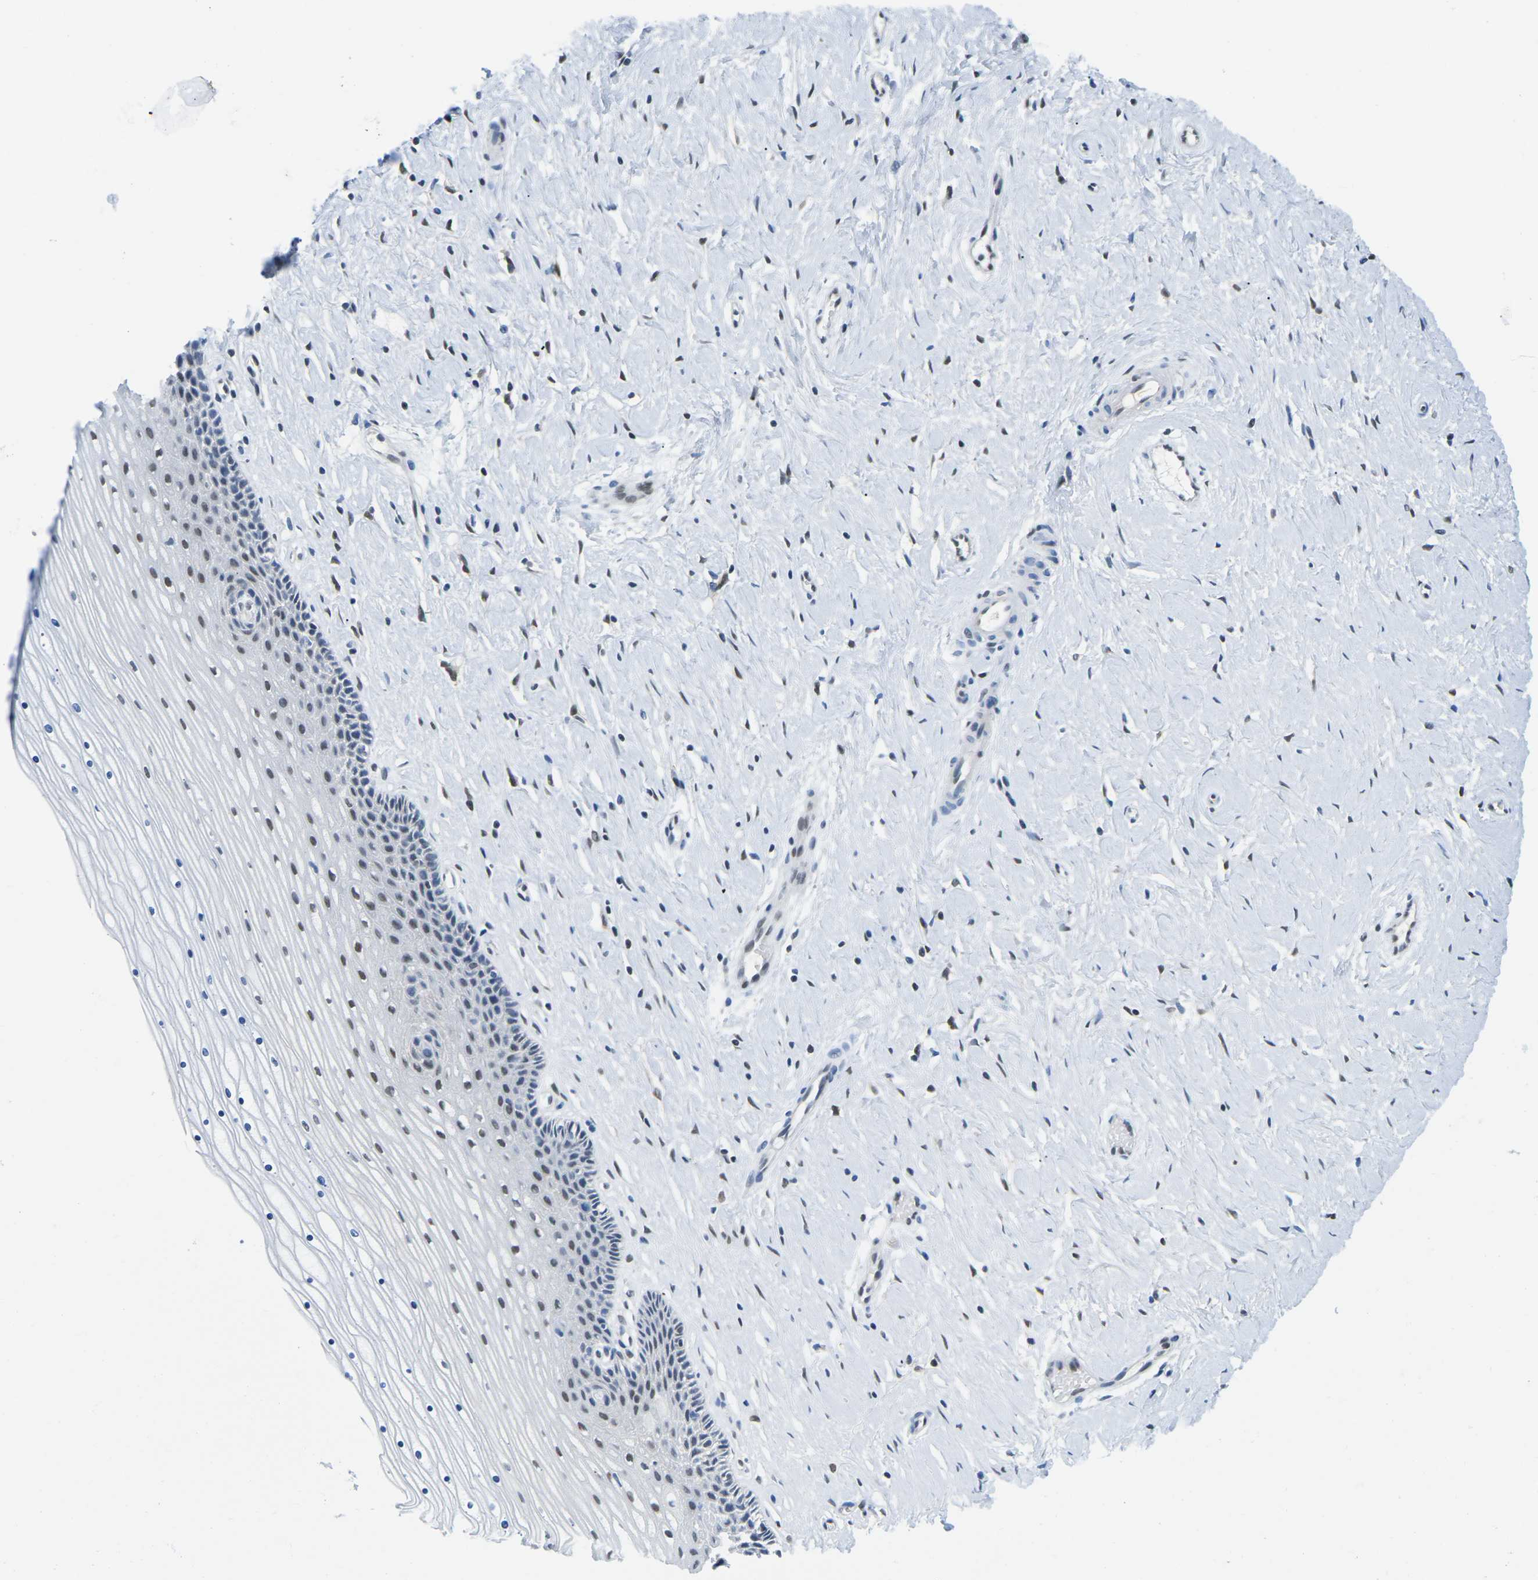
{"staining": {"intensity": "moderate", "quantity": "25%-75%", "location": "nuclear"}, "tissue": "cervix", "cell_type": "Glandular cells", "image_type": "normal", "snomed": [{"axis": "morphology", "description": "Normal tissue, NOS"}, {"axis": "topography", "description": "Cervix"}], "caption": "IHC of unremarkable human cervix reveals medium levels of moderate nuclear expression in approximately 25%-75% of glandular cells. The staining is performed using DAB (3,3'-diaminobenzidine) brown chromogen to label protein expression. The nuclei are counter-stained blue using hematoxylin.", "gene": "UBA7", "patient": {"sex": "female", "age": 39}}